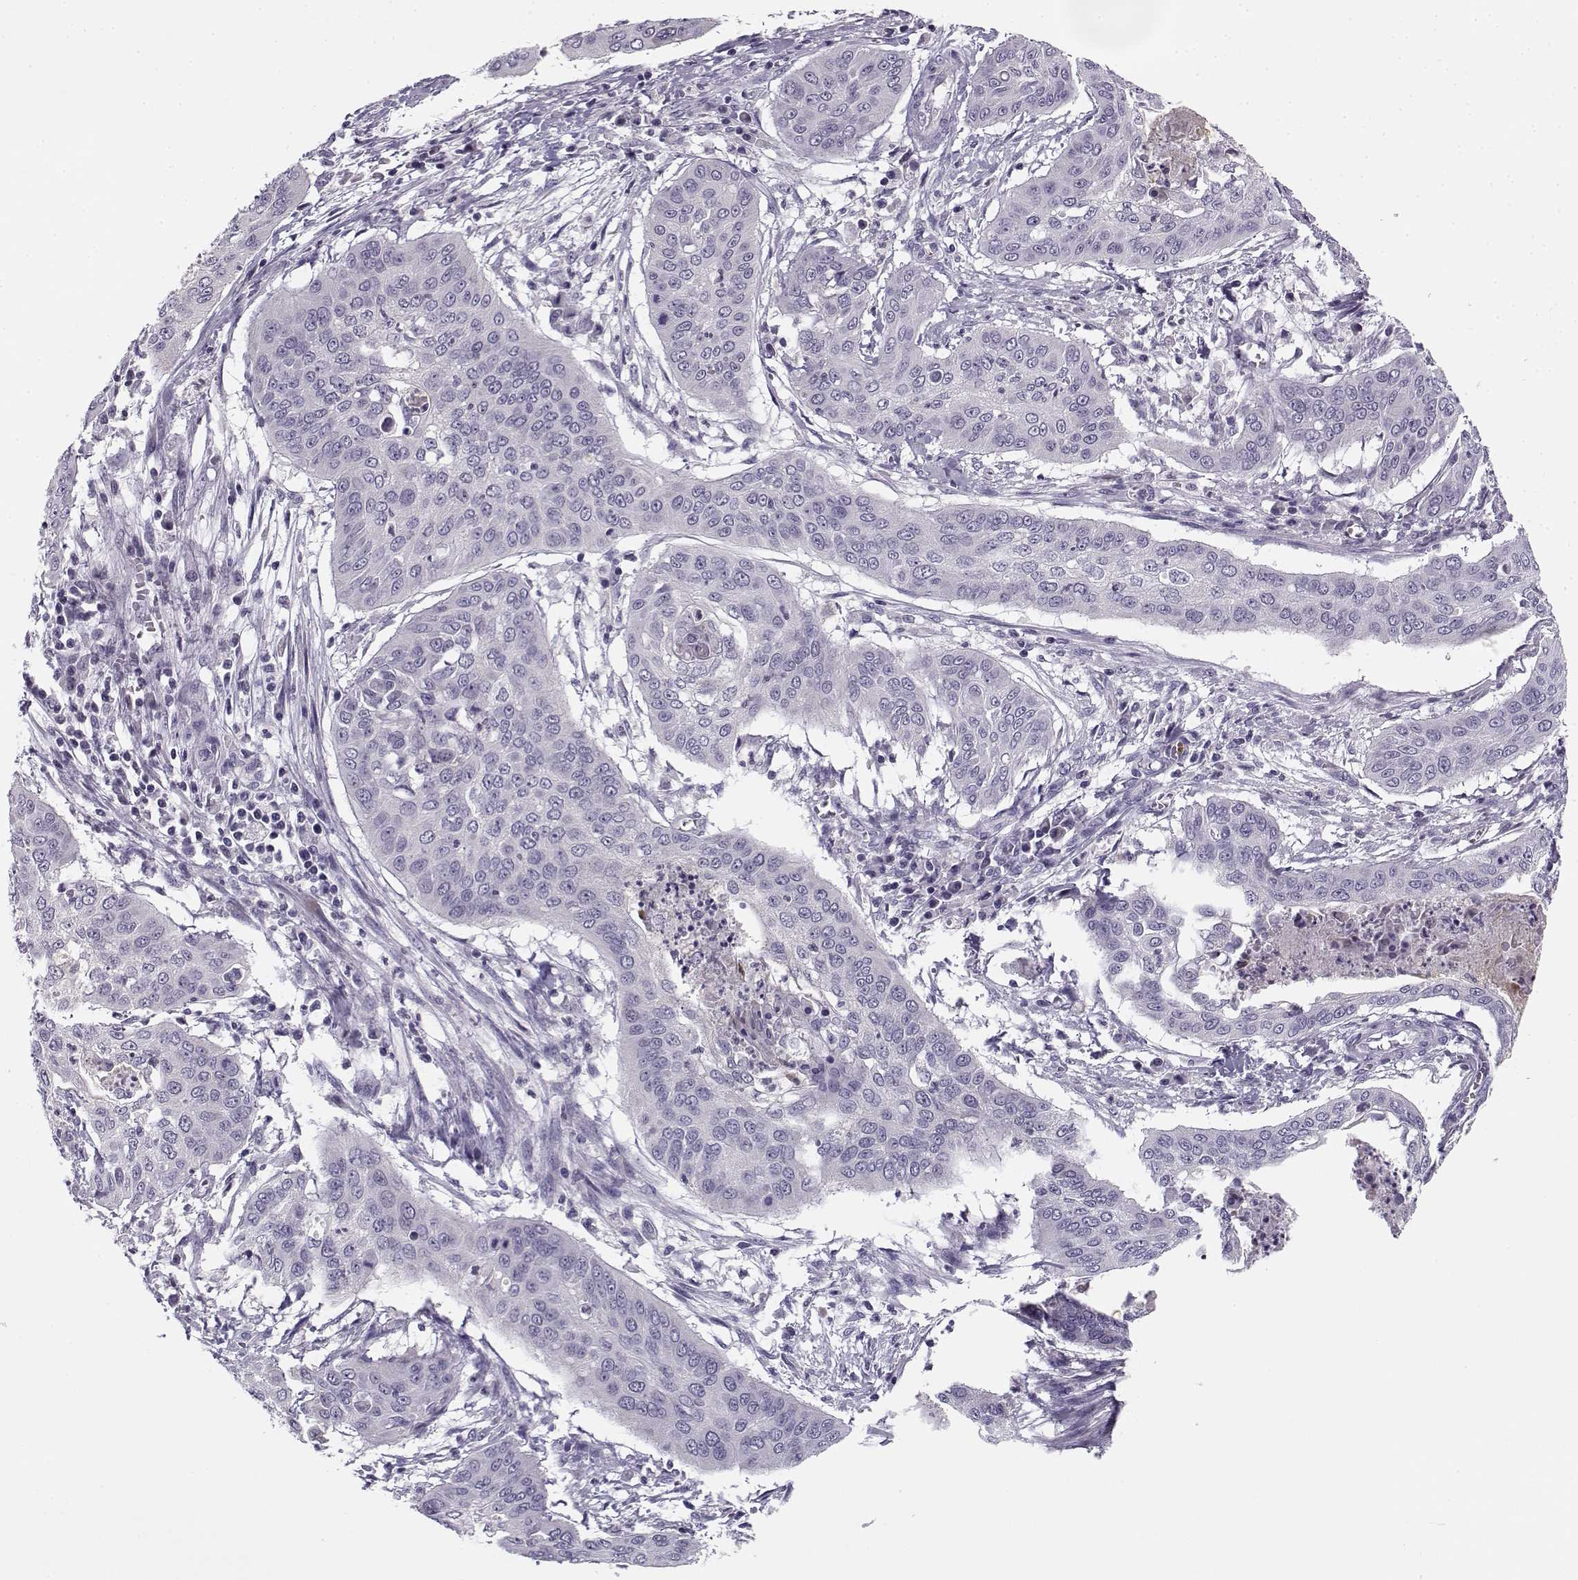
{"staining": {"intensity": "negative", "quantity": "none", "location": "none"}, "tissue": "cervical cancer", "cell_type": "Tumor cells", "image_type": "cancer", "snomed": [{"axis": "morphology", "description": "Squamous cell carcinoma, NOS"}, {"axis": "topography", "description": "Cervix"}], "caption": "There is no significant positivity in tumor cells of cervical squamous cell carcinoma.", "gene": "DDX25", "patient": {"sex": "female", "age": 39}}